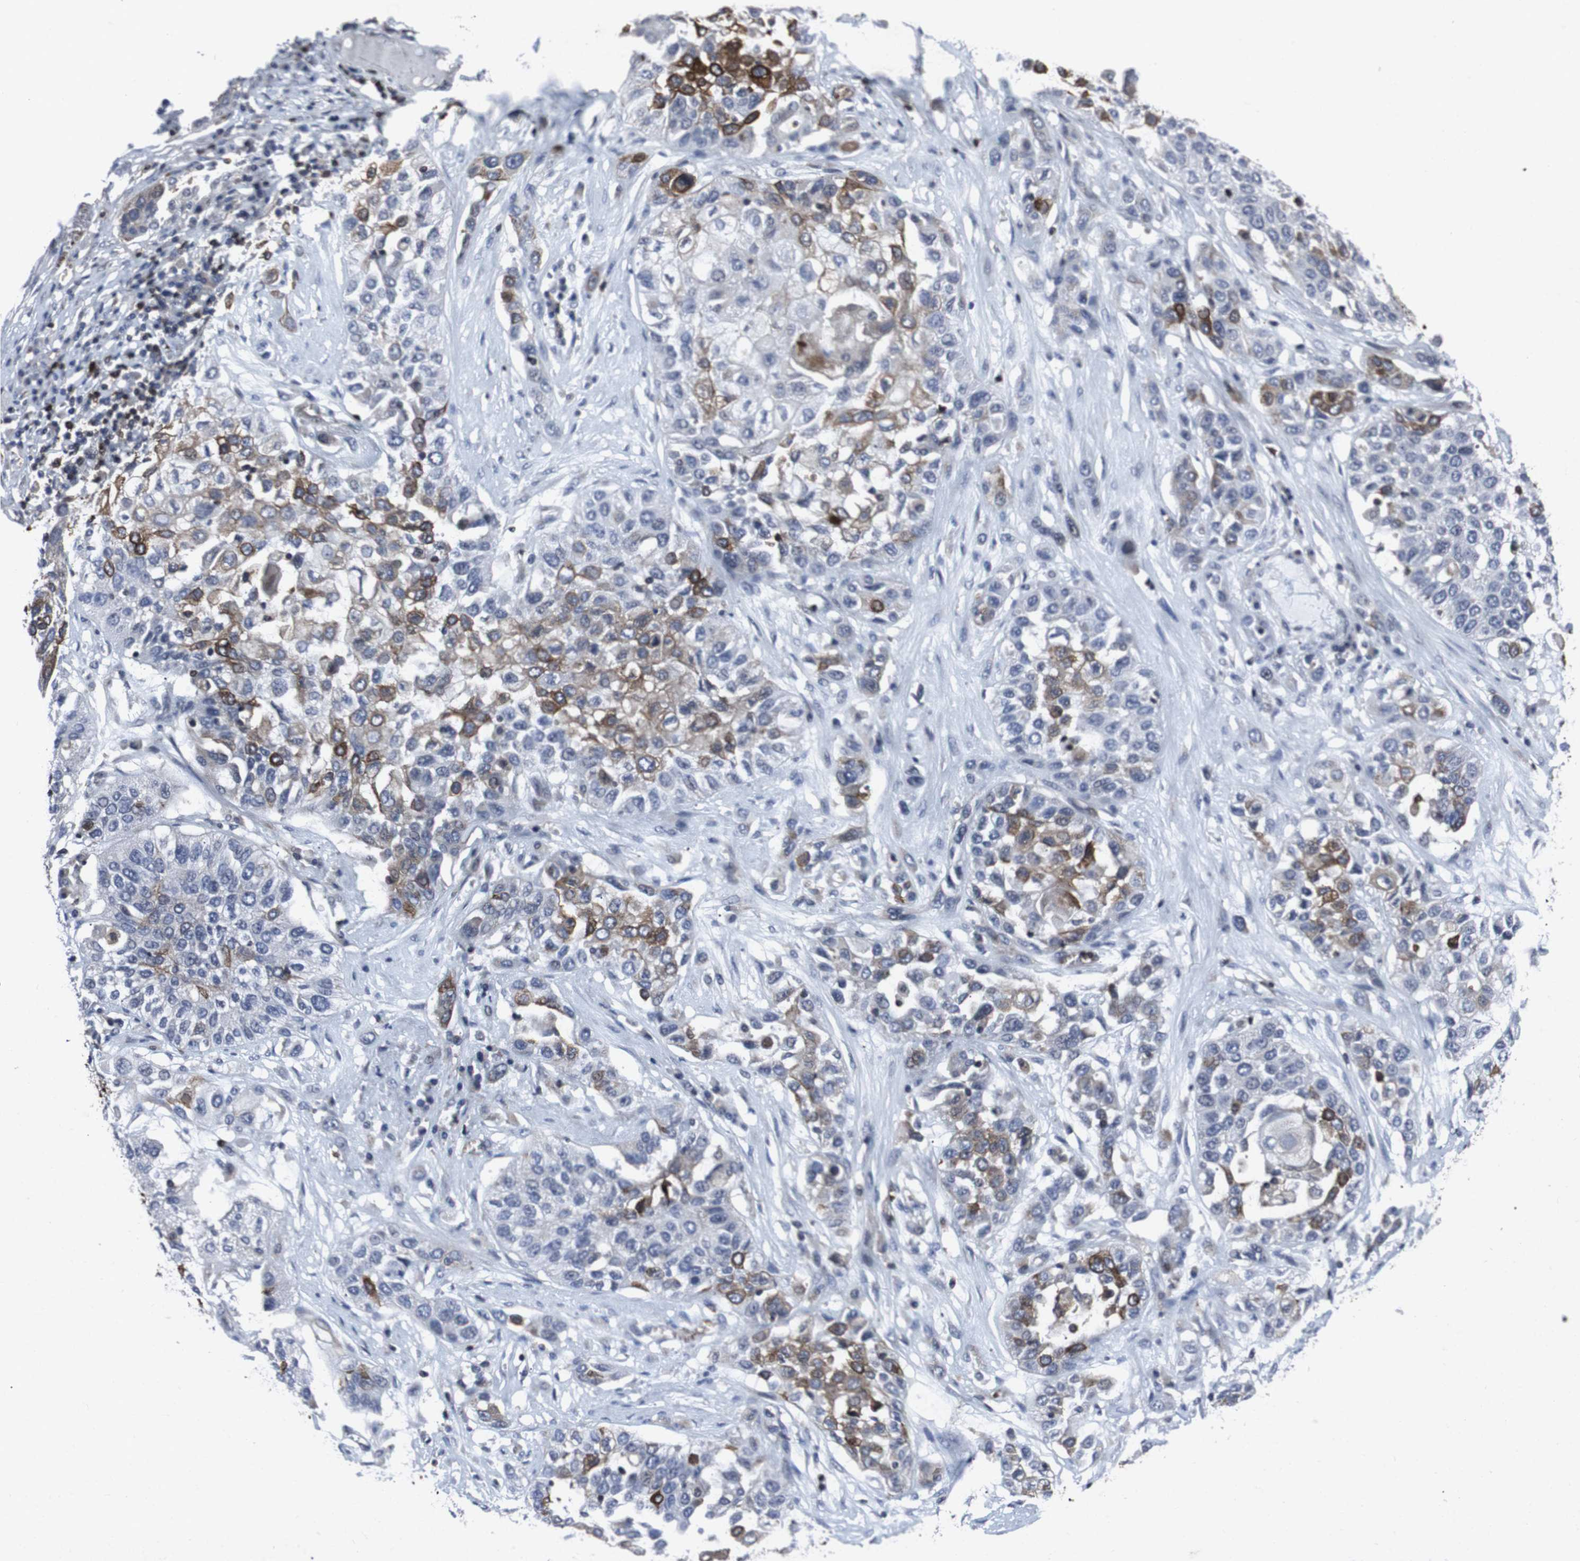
{"staining": {"intensity": "moderate", "quantity": "25%-75%", "location": "cytoplasmic/membranous"}, "tissue": "lung cancer", "cell_type": "Tumor cells", "image_type": "cancer", "snomed": [{"axis": "morphology", "description": "Squamous cell carcinoma, NOS"}, {"axis": "topography", "description": "Lung"}], "caption": "Immunohistochemical staining of lung cancer (squamous cell carcinoma) reveals moderate cytoplasmic/membranous protein staining in about 25%-75% of tumor cells.", "gene": "STAT4", "patient": {"sex": "male", "age": 71}}